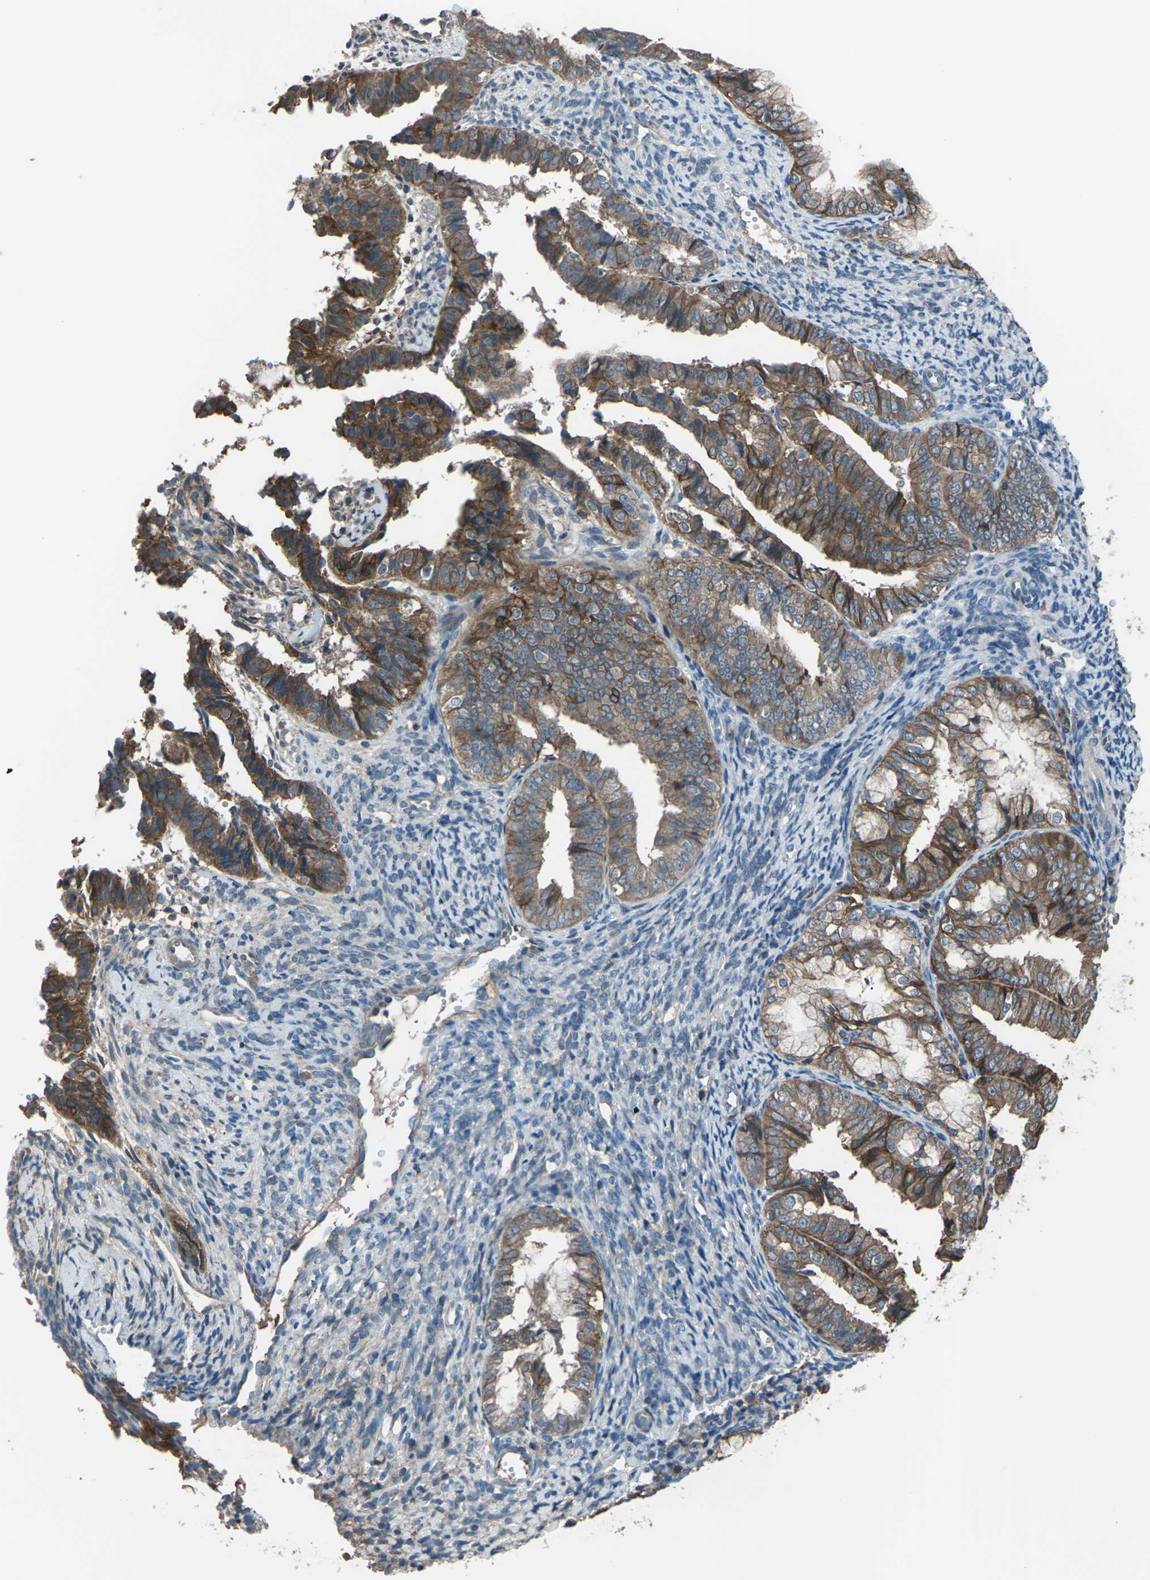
{"staining": {"intensity": "moderate", "quantity": ">75%", "location": "cytoplasmic/membranous"}, "tissue": "endometrial cancer", "cell_type": "Tumor cells", "image_type": "cancer", "snomed": [{"axis": "morphology", "description": "Adenocarcinoma, NOS"}, {"axis": "topography", "description": "Endometrium"}], "caption": "High-power microscopy captured an immunohistochemistry (IHC) photomicrograph of adenocarcinoma (endometrial), revealing moderate cytoplasmic/membranous expression in approximately >75% of tumor cells.", "gene": "CMTM4", "patient": {"sex": "female", "age": 63}}